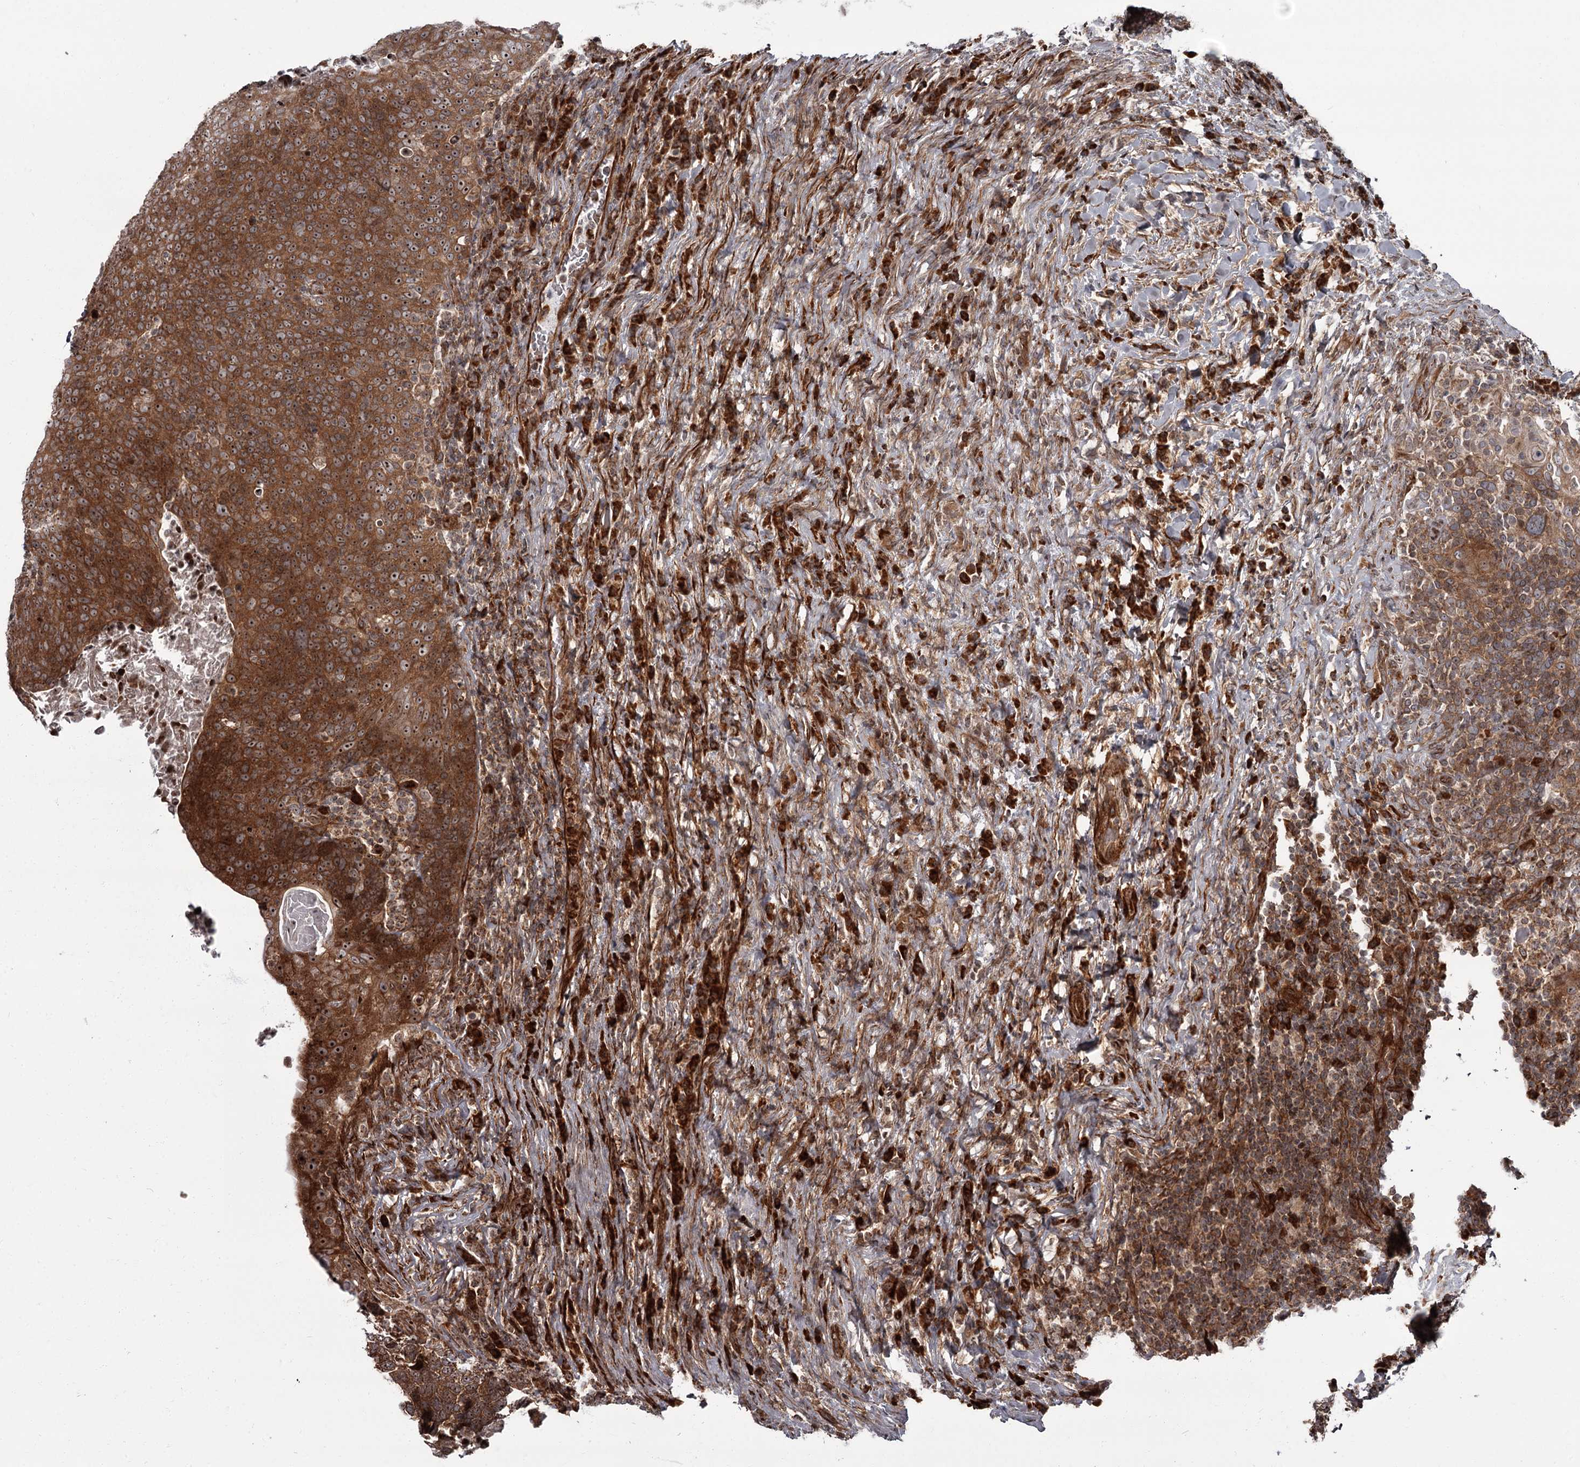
{"staining": {"intensity": "strong", "quantity": ">75%", "location": "cytoplasmic/membranous,nuclear"}, "tissue": "head and neck cancer", "cell_type": "Tumor cells", "image_type": "cancer", "snomed": [{"axis": "morphology", "description": "Squamous cell carcinoma, NOS"}, {"axis": "morphology", "description": "Squamous cell carcinoma, metastatic, NOS"}, {"axis": "topography", "description": "Lymph node"}, {"axis": "topography", "description": "Head-Neck"}], "caption": "This micrograph demonstrates head and neck cancer stained with IHC to label a protein in brown. The cytoplasmic/membranous and nuclear of tumor cells show strong positivity for the protein. Nuclei are counter-stained blue.", "gene": "THAP9", "patient": {"sex": "male", "age": 62}}